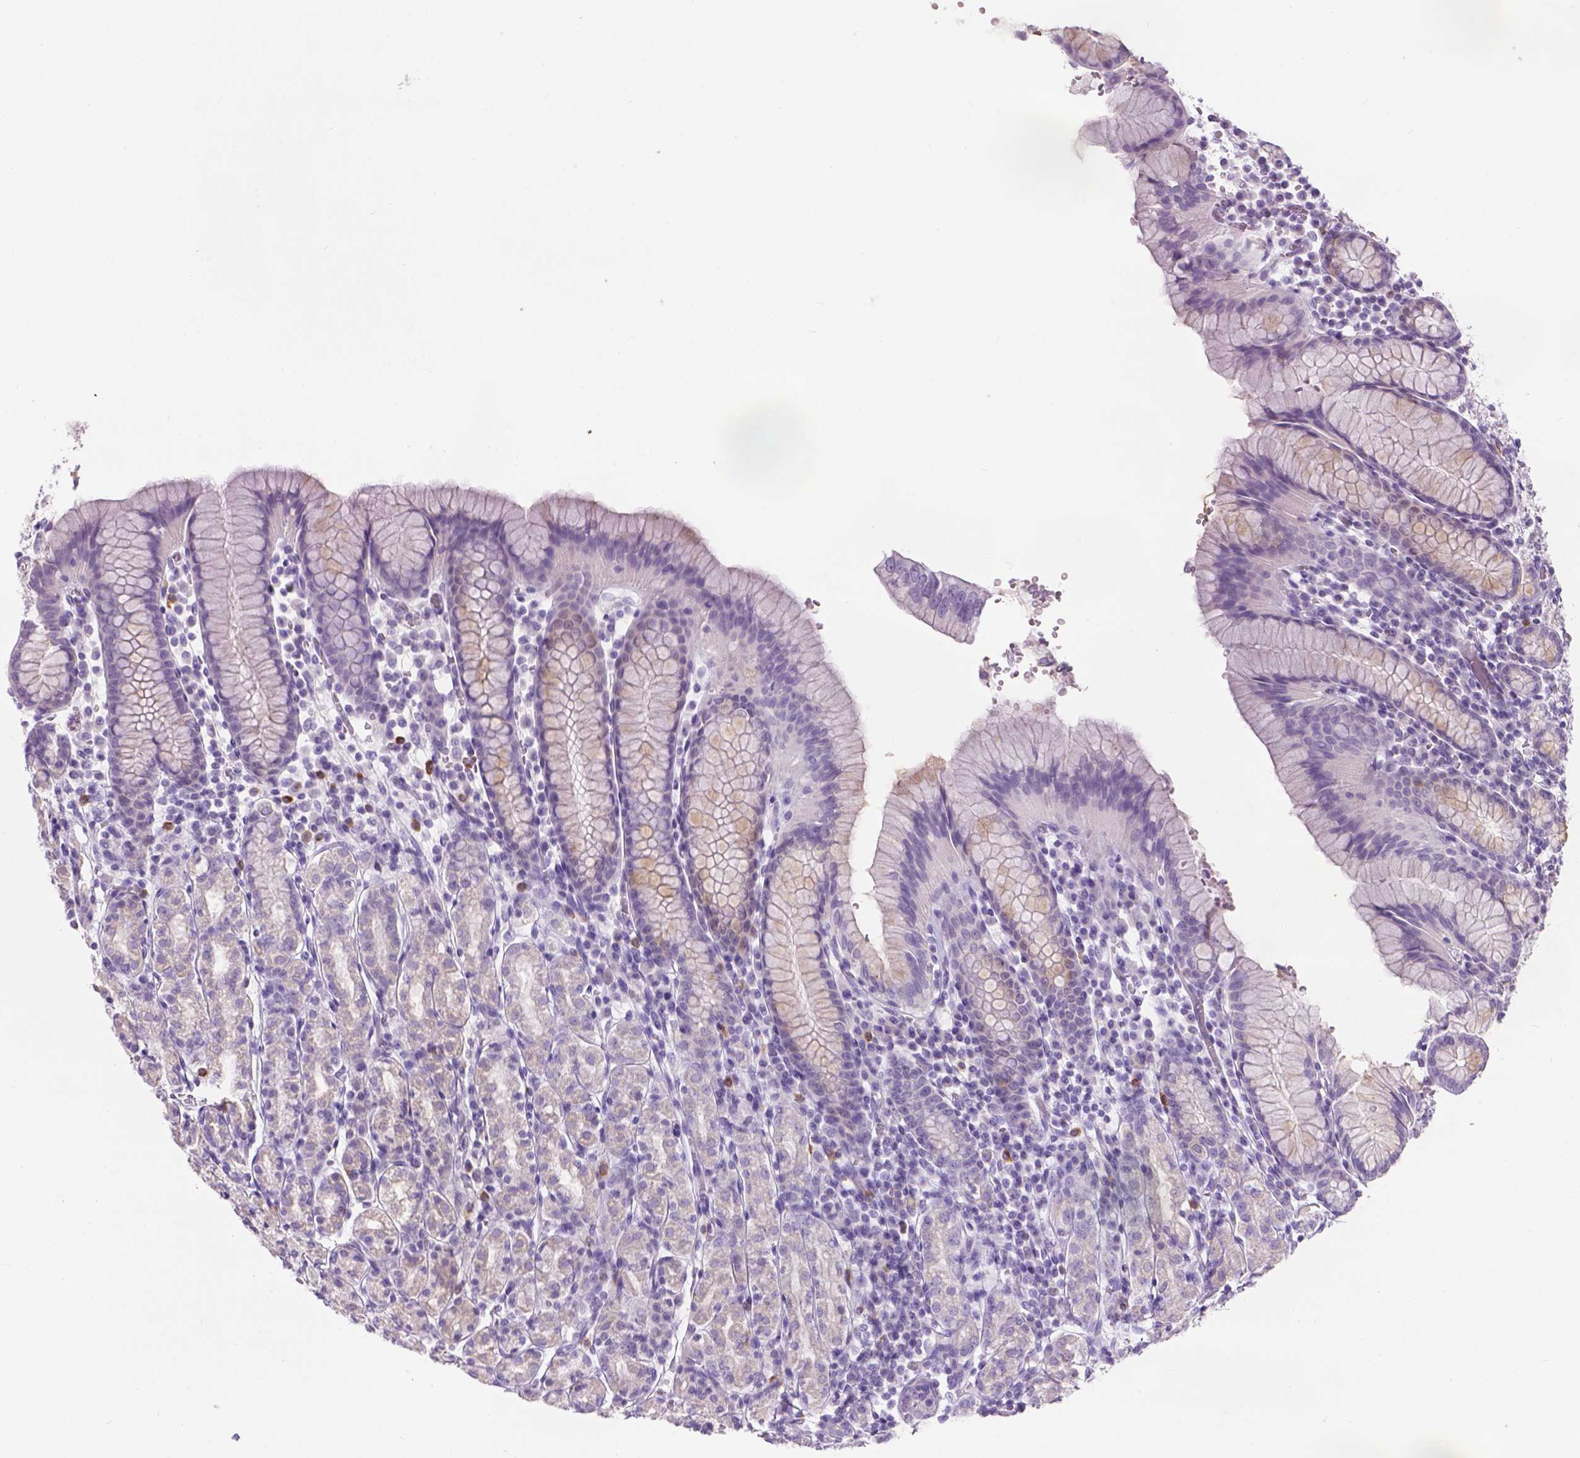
{"staining": {"intensity": "weak", "quantity": "<25%", "location": "cytoplasmic/membranous"}, "tissue": "stomach", "cell_type": "Glandular cells", "image_type": "normal", "snomed": [{"axis": "morphology", "description": "Normal tissue, NOS"}, {"axis": "topography", "description": "Stomach, upper"}, {"axis": "topography", "description": "Stomach"}], "caption": "Stomach was stained to show a protein in brown. There is no significant positivity in glandular cells. (Brightfield microscopy of DAB IHC at high magnification).", "gene": "SPAG6", "patient": {"sex": "male", "age": 62}}